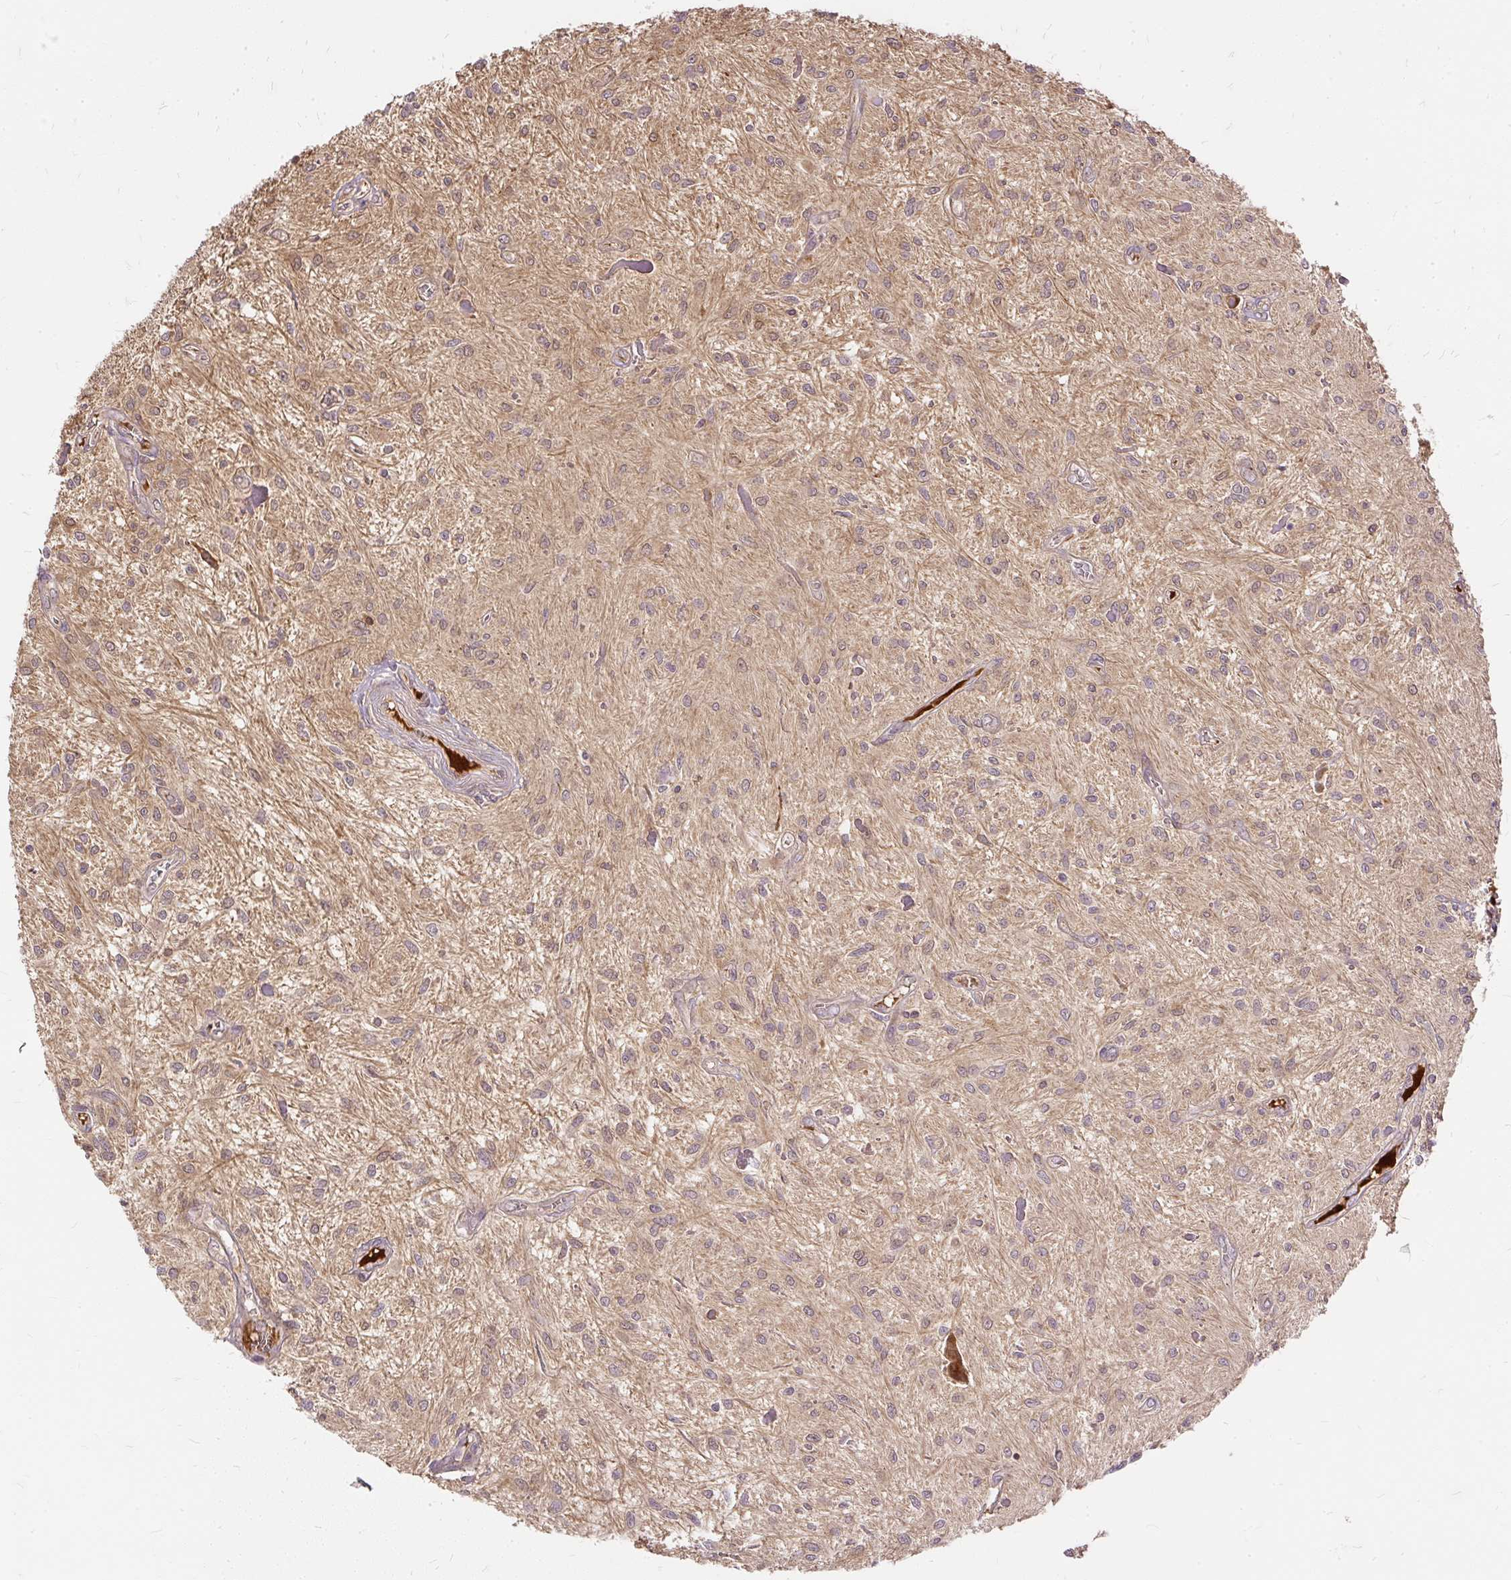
{"staining": {"intensity": "weak", "quantity": ">75%", "location": "cytoplasmic/membranous"}, "tissue": "glioma", "cell_type": "Tumor cells", "image_type": "cancer", "snomed": [{"axis": "morphology", "description": "Glioma, malignant, Low grade"}, {"axis": "topography", "description": "Cerebellum"}], "caption": "Immunohistochemical staining of human glioma reveals low levels of weak cytoplasmic/membranous protein expression in approximately >75% of tumor cells.", "gene": "AP5S1", "patient": {"sex": "female", "age": 14}}